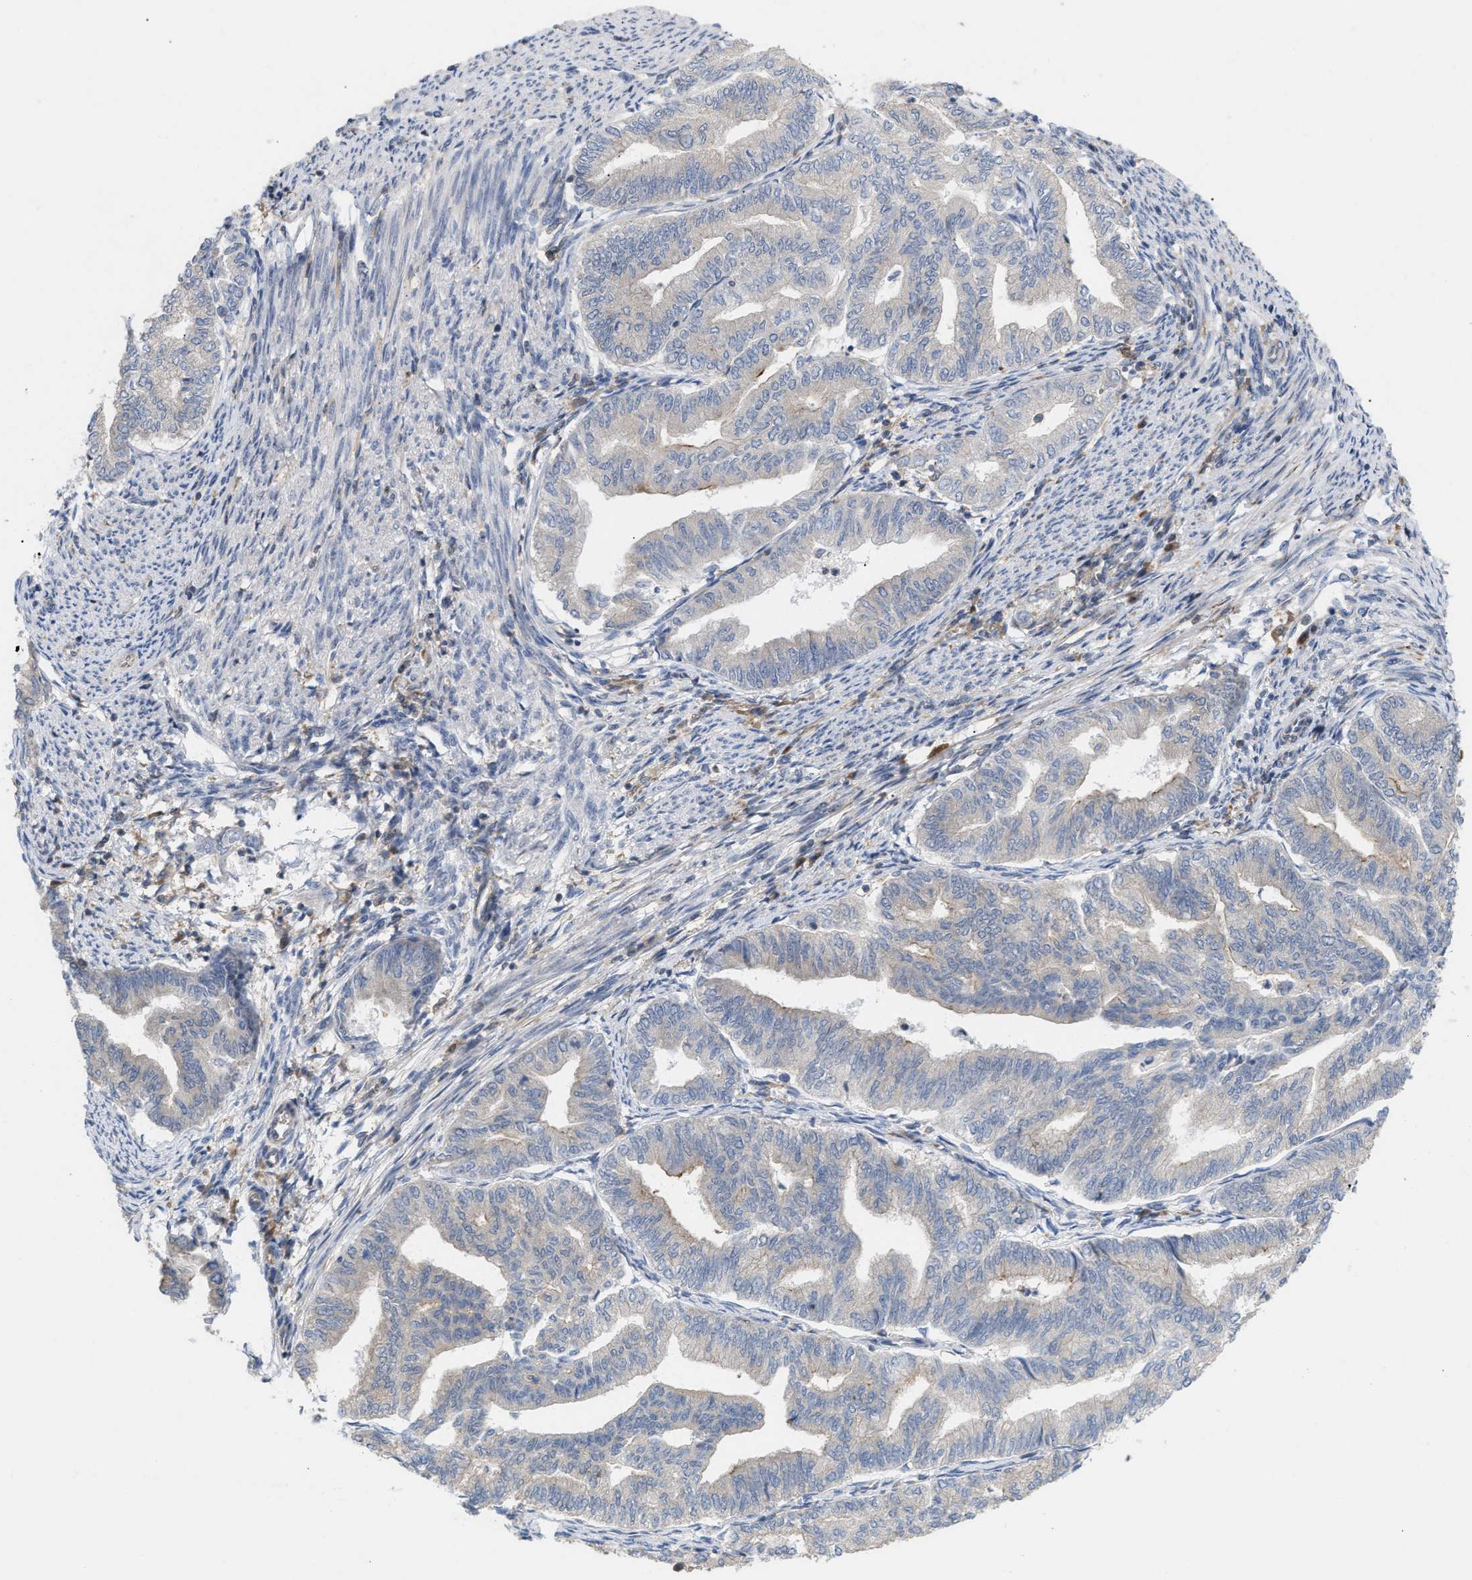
{"staining": {"intensity": "weak", "quantity": "<25%", "location": "cytoplasmic/membranous"}, "tissue": "endometrial cancer", "cell_type": "Tumor cells", "image_type": "cancer", "snomed": [{"axis": "morphology", "description": "Adenocarcinoma, NOS"}, {"axis": "topography", "description": "Endometrium"}], "caption": "Immunohistochemical staining of human adenocarcinoma (endometrial) shows no significant expression in tumor cells. (IHC, brightfield microscopy, high magnification).", "gene": "DBNL", "patient": {"sex": "female", "age": 79}}